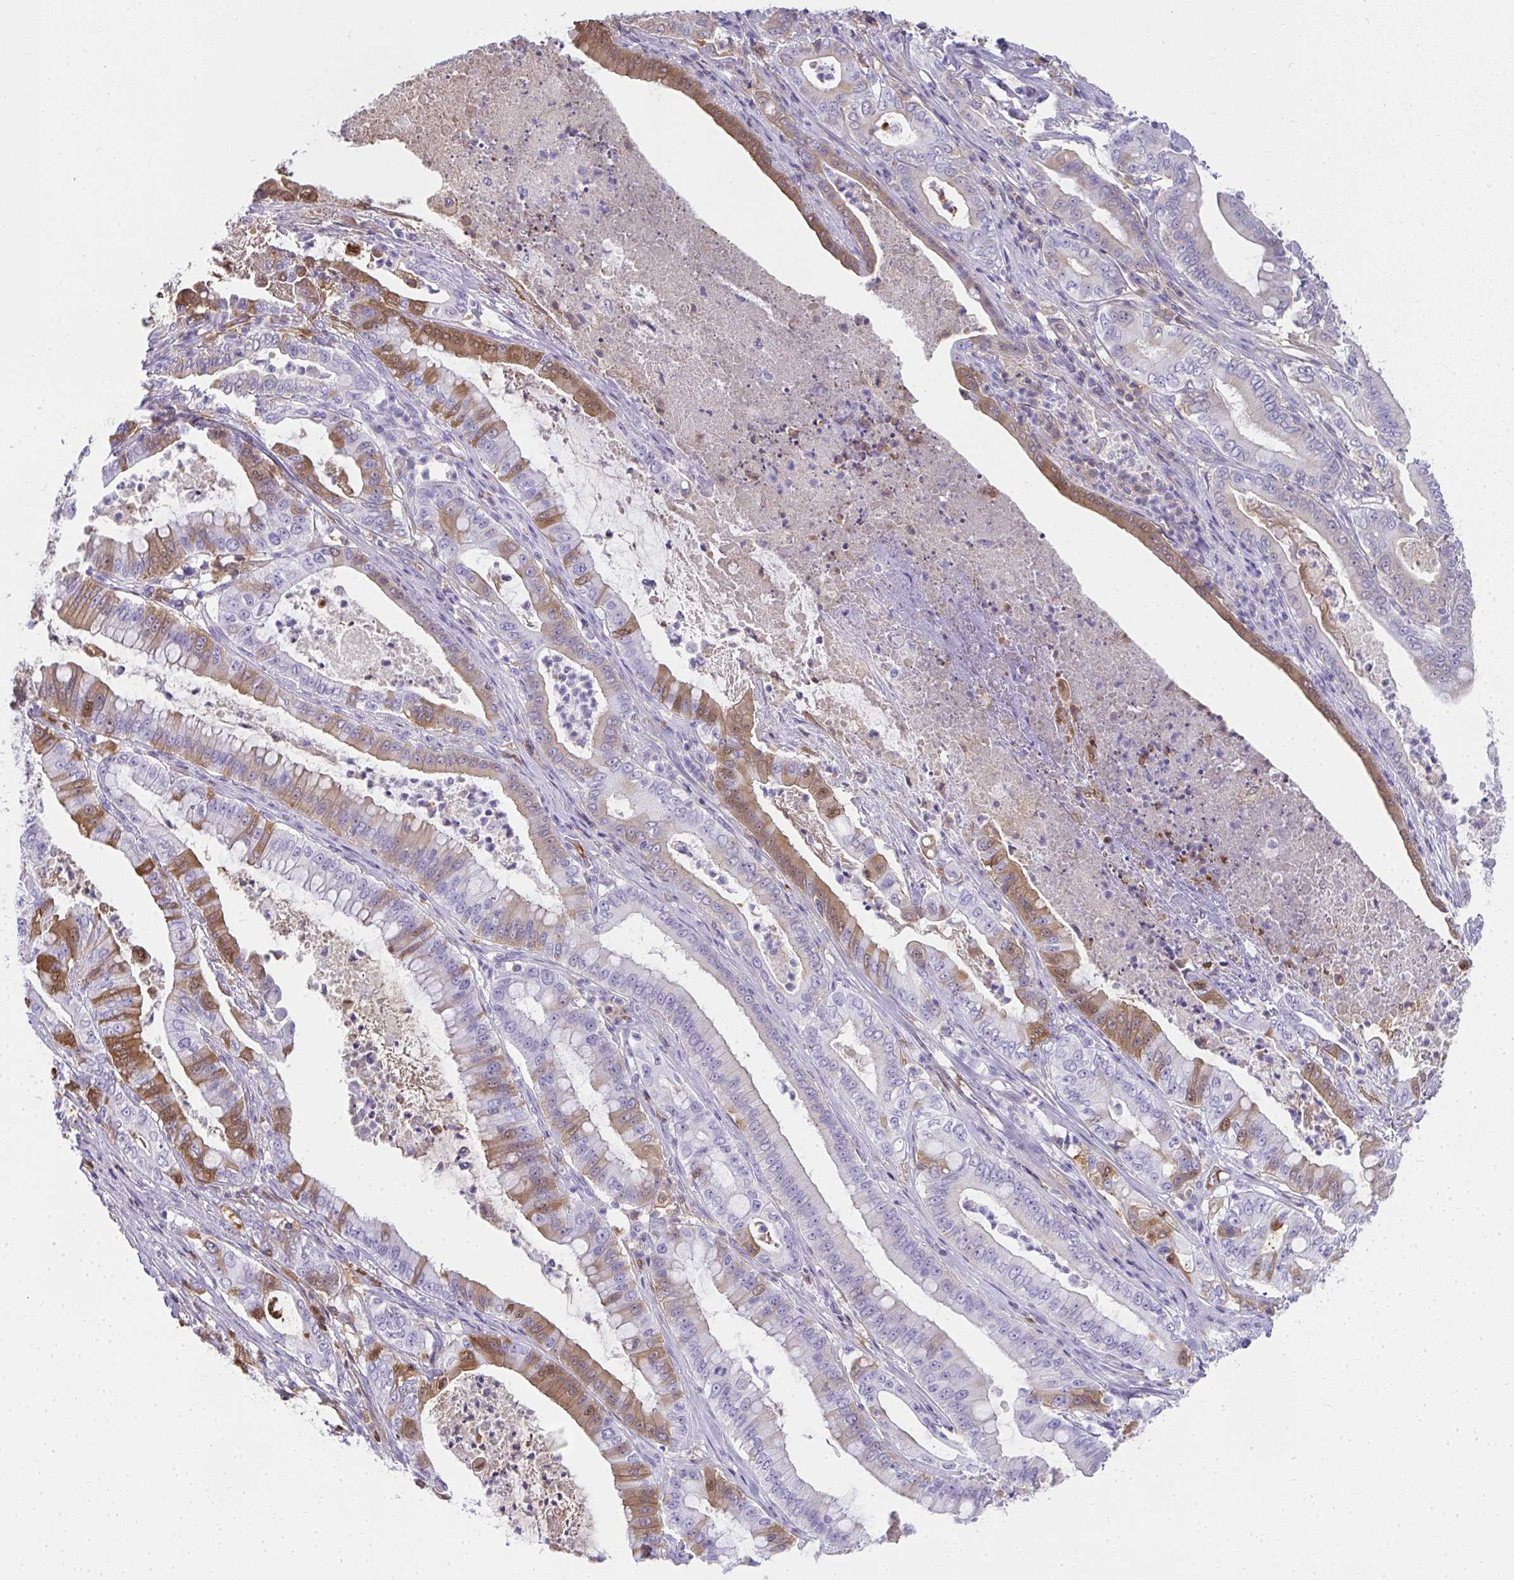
{"staining": {"intensity": "moderate", "quantity": "25%-75%", "location": "cytoplasmic/membranous,nuclear"}, "tissue": "pancreatic cancer", "cell_type": "Tumor cells", "image_type": "cancer", "snomed": [{"axis": "morphology", "description": "Adenocarcinoma, NOS"}, {"axis": "topography", "description": "Pancreas"}], "caption": "Protein staining displays moderate cytoplasmic/membranous and nuclear expression in about 25%-75% of tumor cells in pancreatic cancer (adenocarcinoma).", "gene": "ZSWIM3", "patient": {"sex": "male", "age": 71}}